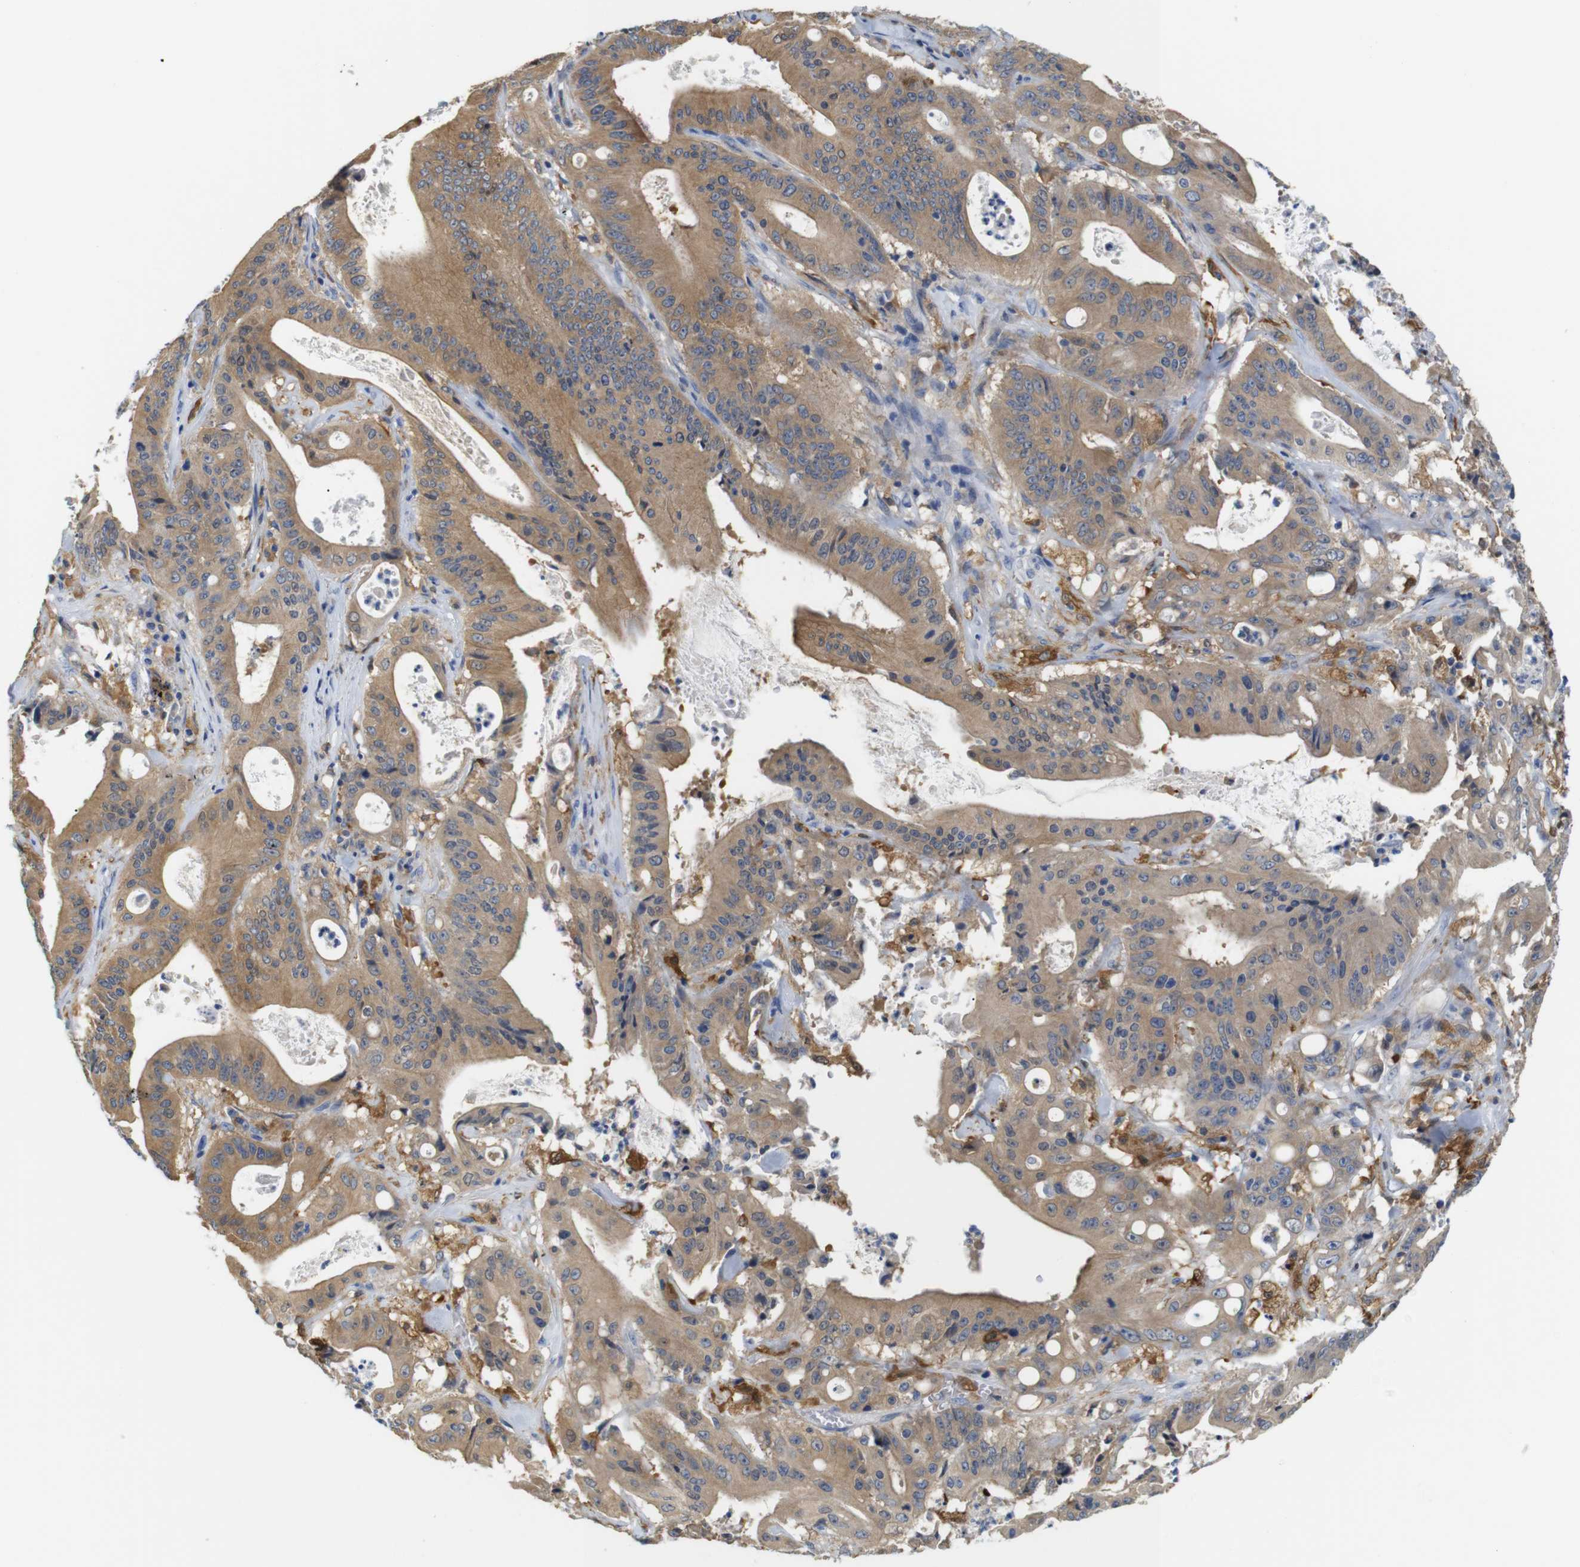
{"staining": {"intensity": "moderate", "quantity": ">75%", "location": "cytoplasmic/membranous"}, "tissue": "pancreatic cancer", "cell_type": "Tumor cells", "image_type": "cancer", "snomed": [{"axis": "morphology", "description": "Normal tissue, NOS"}, {"axis": "topography", "description": "Lymph node"}], "caption": "High-magnification brightfield microscopy of pancreatic cancer stained with DAB (brown) and counterstained with hematoxylin (blue). tumor cells exhibit moderate cytoplasmic/membranous staining is seen in approximately>75% of cells. (Stains: DAB in brown, nuclei in blue, Microscopy: brightfield microscopy at high magnification).", "gene": "NEBL", "patient": {"sex": "male", "age": 62}}